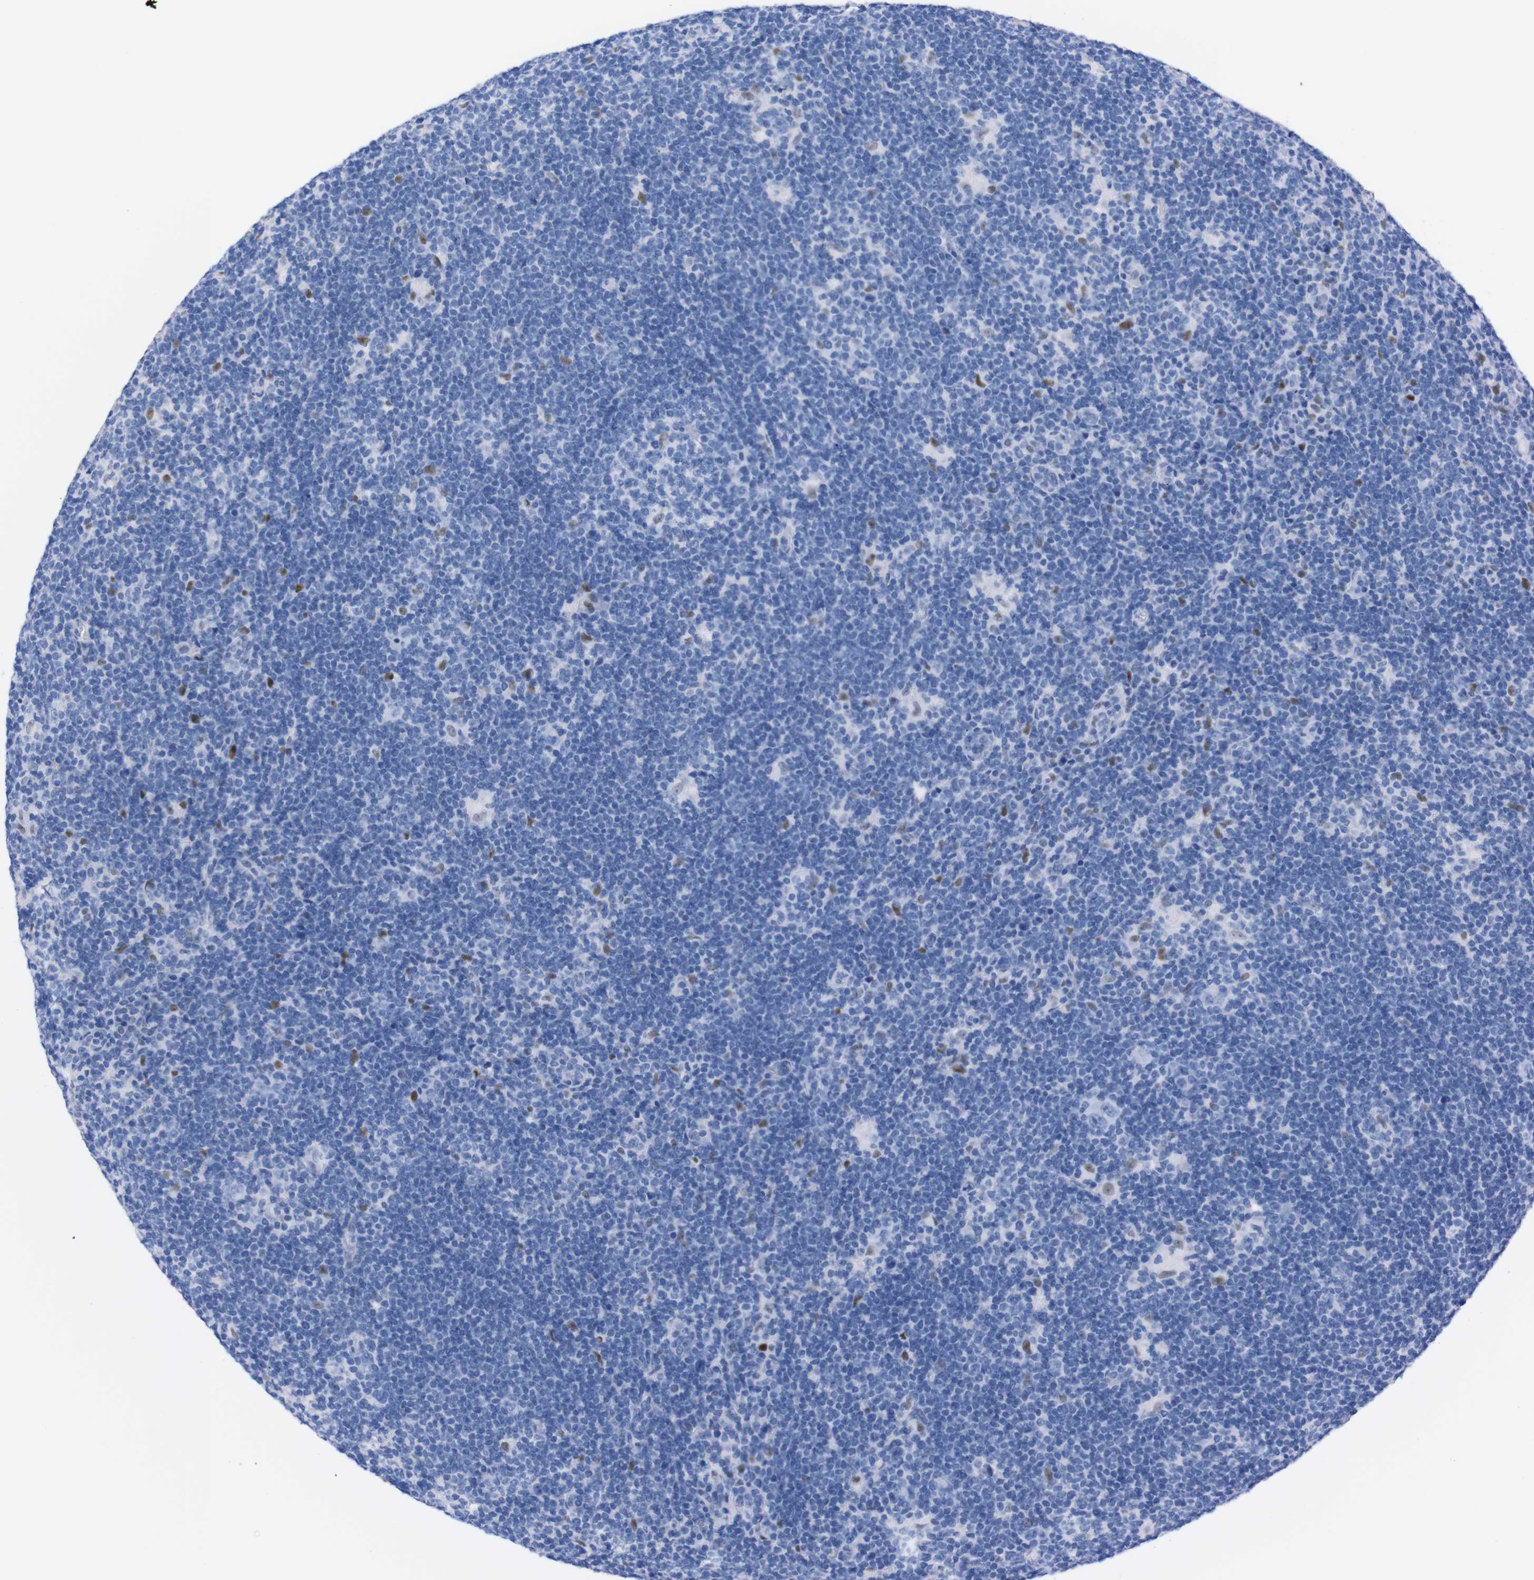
{"staining": {"intensity": "negative", "quantity": "none", "location": "none"}, "tissue": "lymphoma", "cell_type": "Tumor cells", "image_type": "cancer", "snomed": [{"axis": "morphology", "description": "Hodgkin's disease, NOS"}, {"axis": "topography", "description": "Lymph node"}], "caption": "Tumor cells show no significant positivity in lymphoma.", "gene": "P2RY12", "patient": {"sex": "female", "age": 57}}